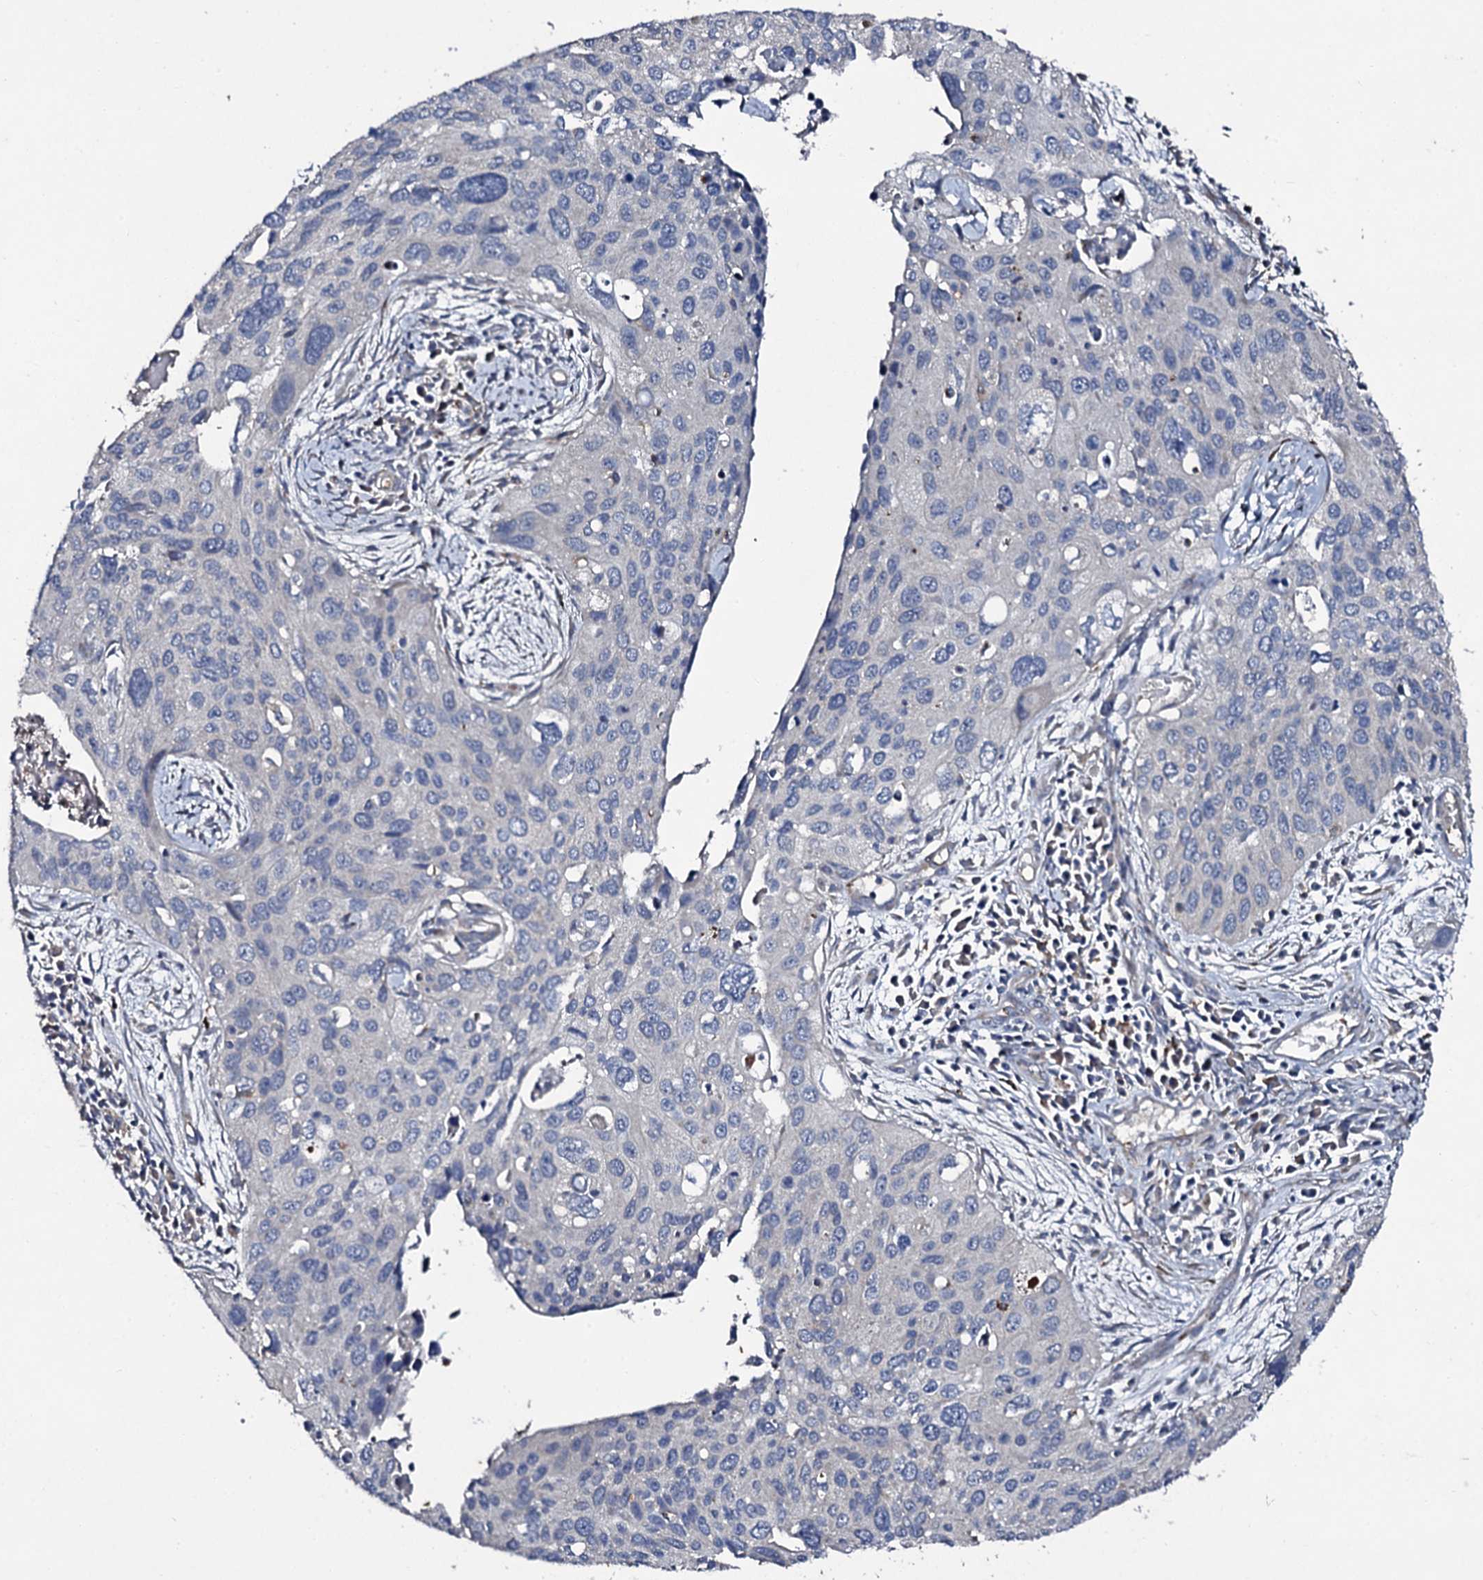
{"staining": {"intensity": "negative", "quantity": "none", "location": "none"}, "tissue": "cervical cancer", "cell_type": "Tumor cells", "image_type": "cancer", "snomed": [{"axis": "morphology", "description": "Squamous cell carcinoma, NOS"}, {"axis": "topography", "description": "Cervix"}], "caption": "DAB (3,3'-diaminobenzidine) immunohistochemical staining of human cervical cancer exhibits no significant positivity in tumor cells.", "gene": "LRRC28", "patient": {"sex": "female", "age": 55}}